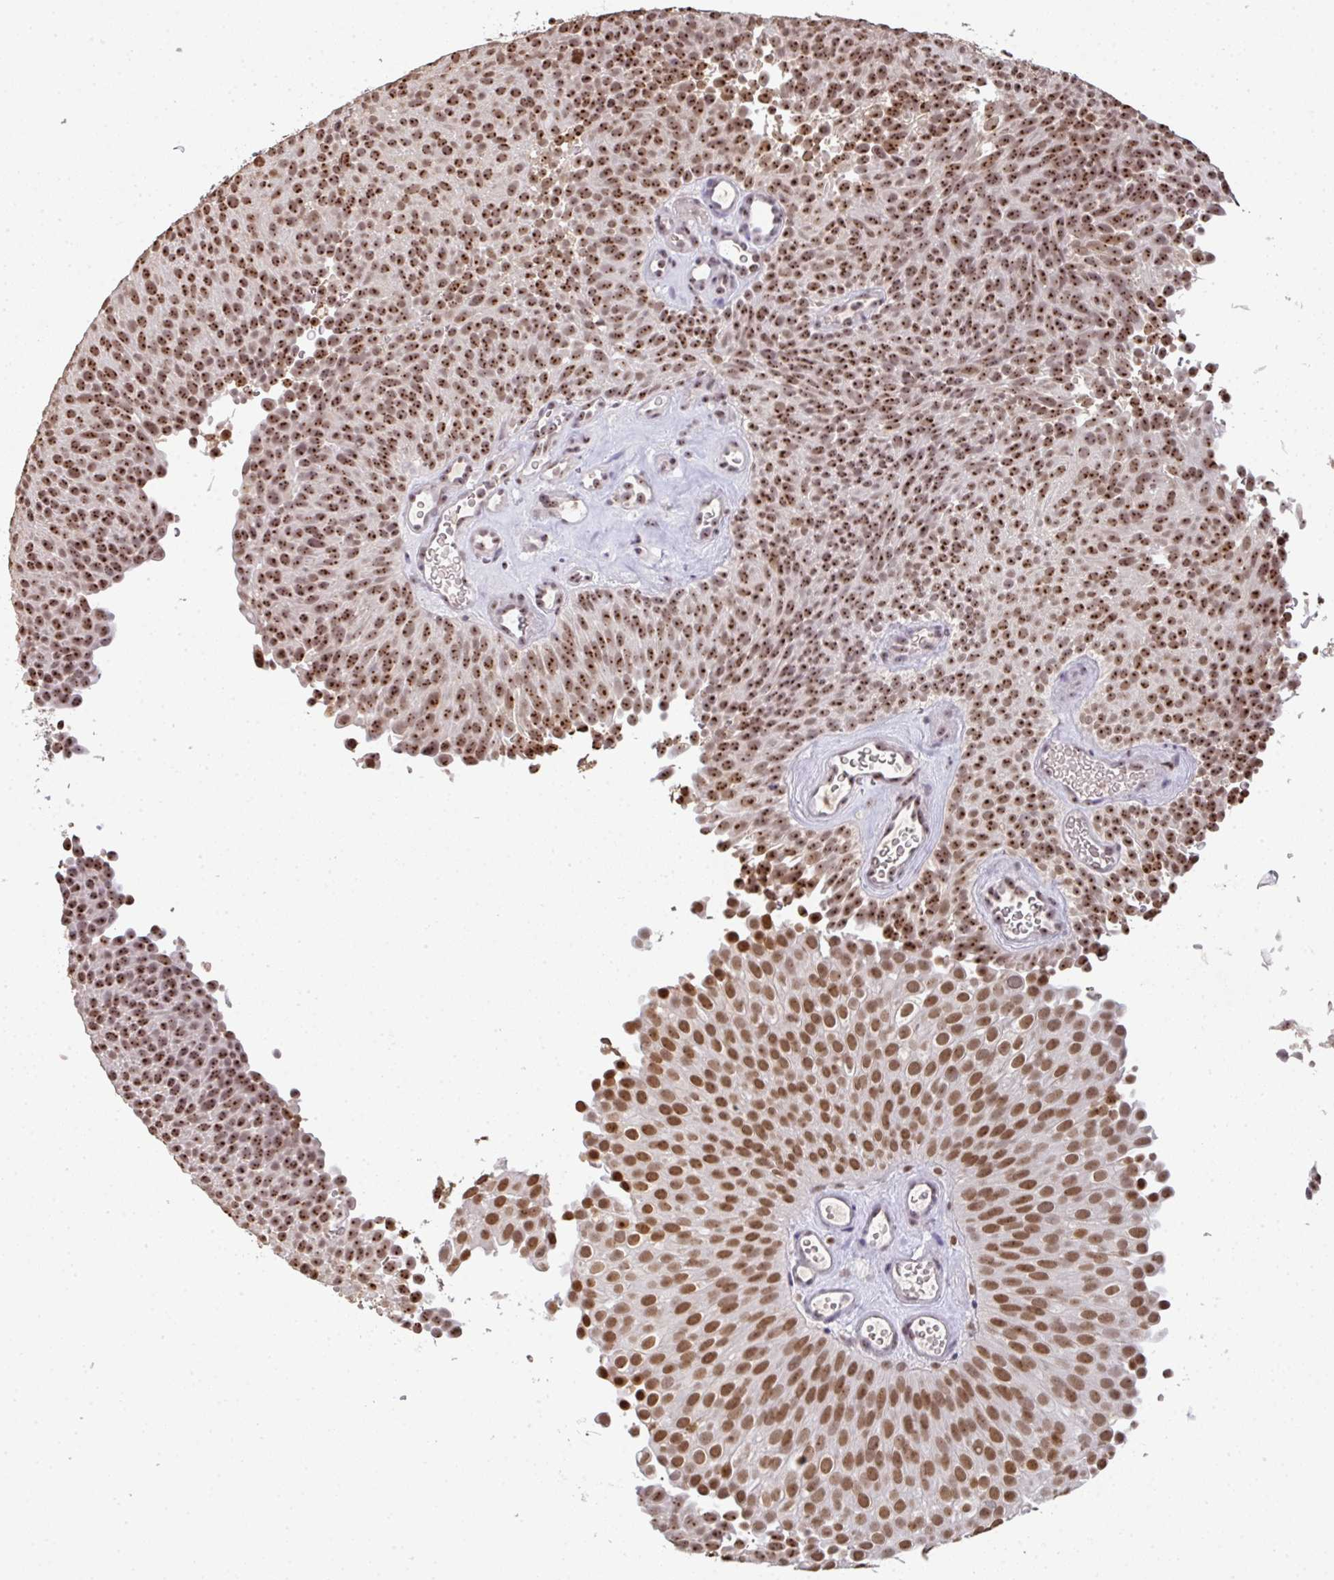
{"staining": {"intensity": "moderate", "quantity": ">75%", "location": "nuclear"}, "tissue": "urothelial cancer", "cell_type": "Tumor cells", "image_type": "cancer", "snomed": [{"axis": "morphology", "description": "Urothelial carcinoma, Low grade"}, {"axis": "topography", "description": "Urinary bladder"}], "caption": "A photomicrograph showing moderate nuclear positivity in approximately >75% of tumor cells in urothelial cancer, as visualized by brown immunohistochemical staining.", "gene": "DKC1", "patient": {"sex": "male", "age": 78}}